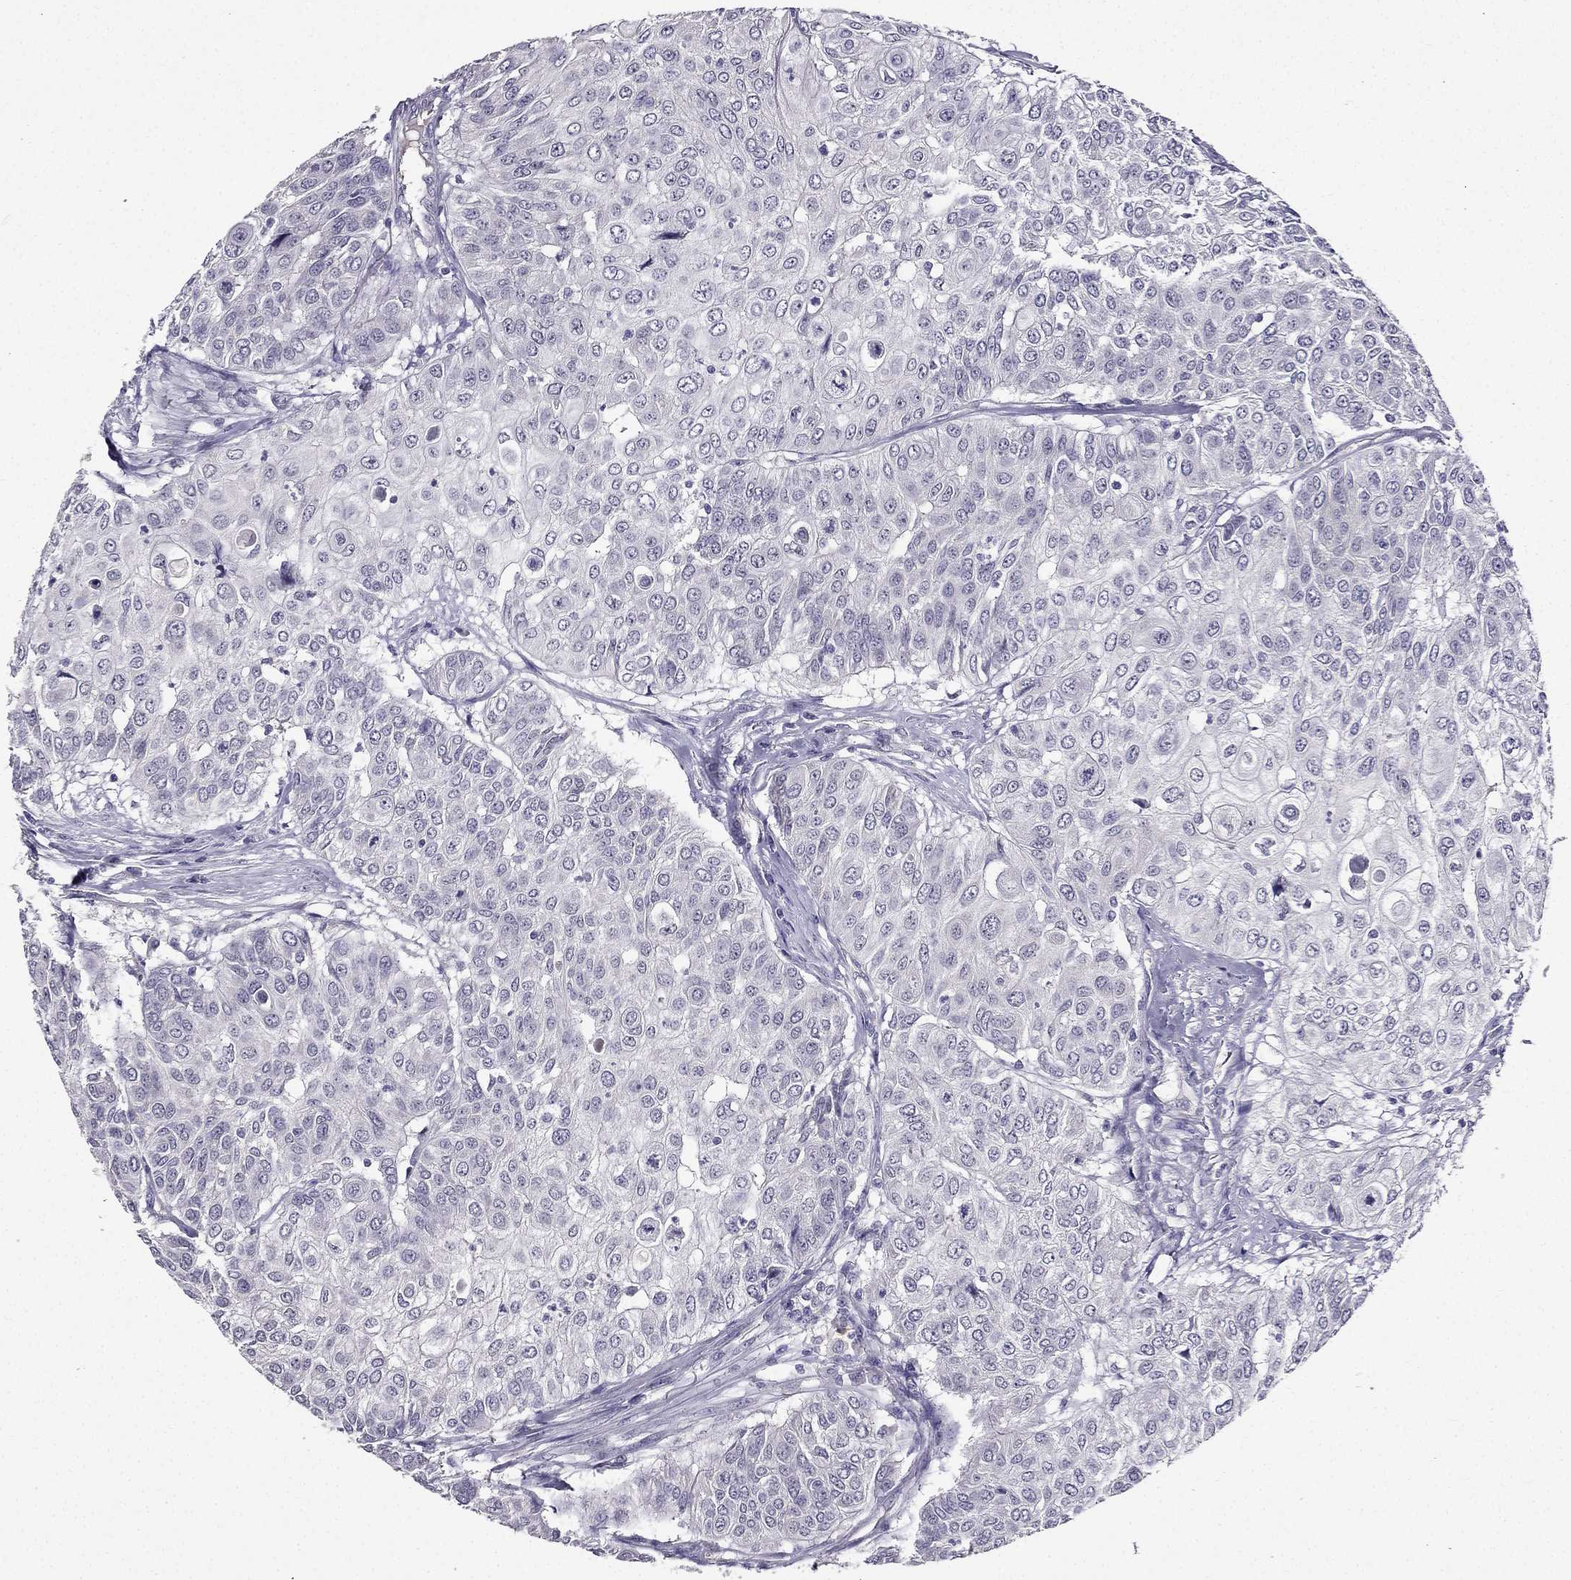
{"staining": {"intensity": "negative", "quantity": "none", "location": "none"}, "tissue": "urothelial cancer", "cell_type": "Tumor cells", "image_type": "cancer", "snomed": [{"axis": "morphology", "description": "Urothelial carcinoma, High grade"}, {"axis": "topography", "description": "Urinary bladder"}], "caption": "High power microscopy photomicrograph of an immunohistochemistry (IHC) photomicrograph of urothelial carcinoma (high-grade), revealing no significant positivity in tumor cells.", "gene": "DUSP15", "patient": {"sex": "female", "age": 79}}